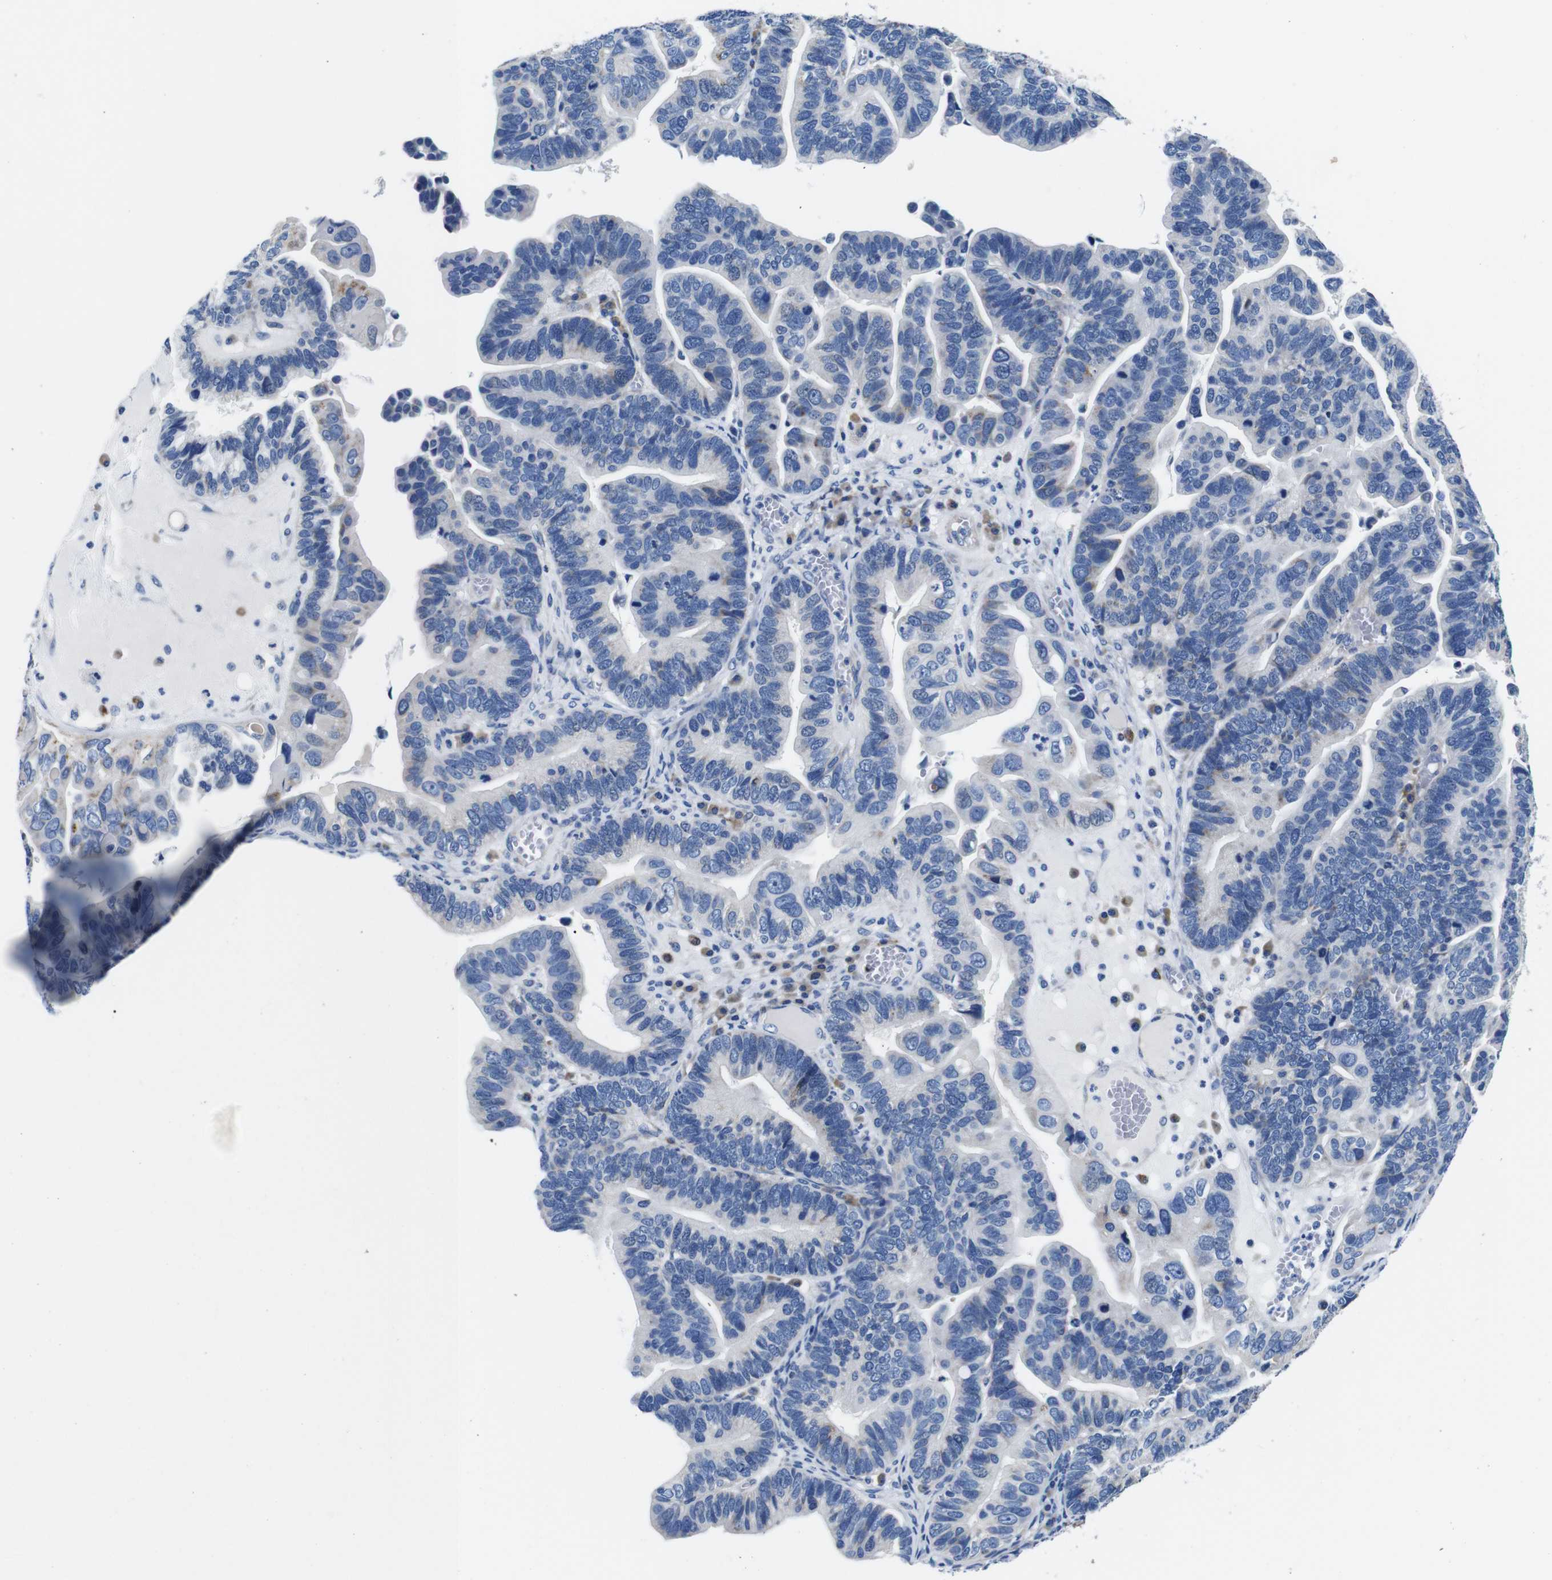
{"staining": {"intensity": "negative", "quantity": "none", "location": "none"}, "tissue": "ovarian cancer", "cell_type": "Tumor cells", "image_type": "cancer", "snomed": [{"axis": "morphology", "description": "Cystadenocarcinoma, serous, NOS"}, {"axis": "topography", "description": "Ovary"}], "caption": "Immunohistochemistry (IHC) micrograph of neoplastic tissue: human ovarian cancer stained with DAB (3,3'-diaminobenzidine) shows no significant protein staining in tumor cells.", "gene": "SNX19", "patient": {"sex": "female", "age": 56}}